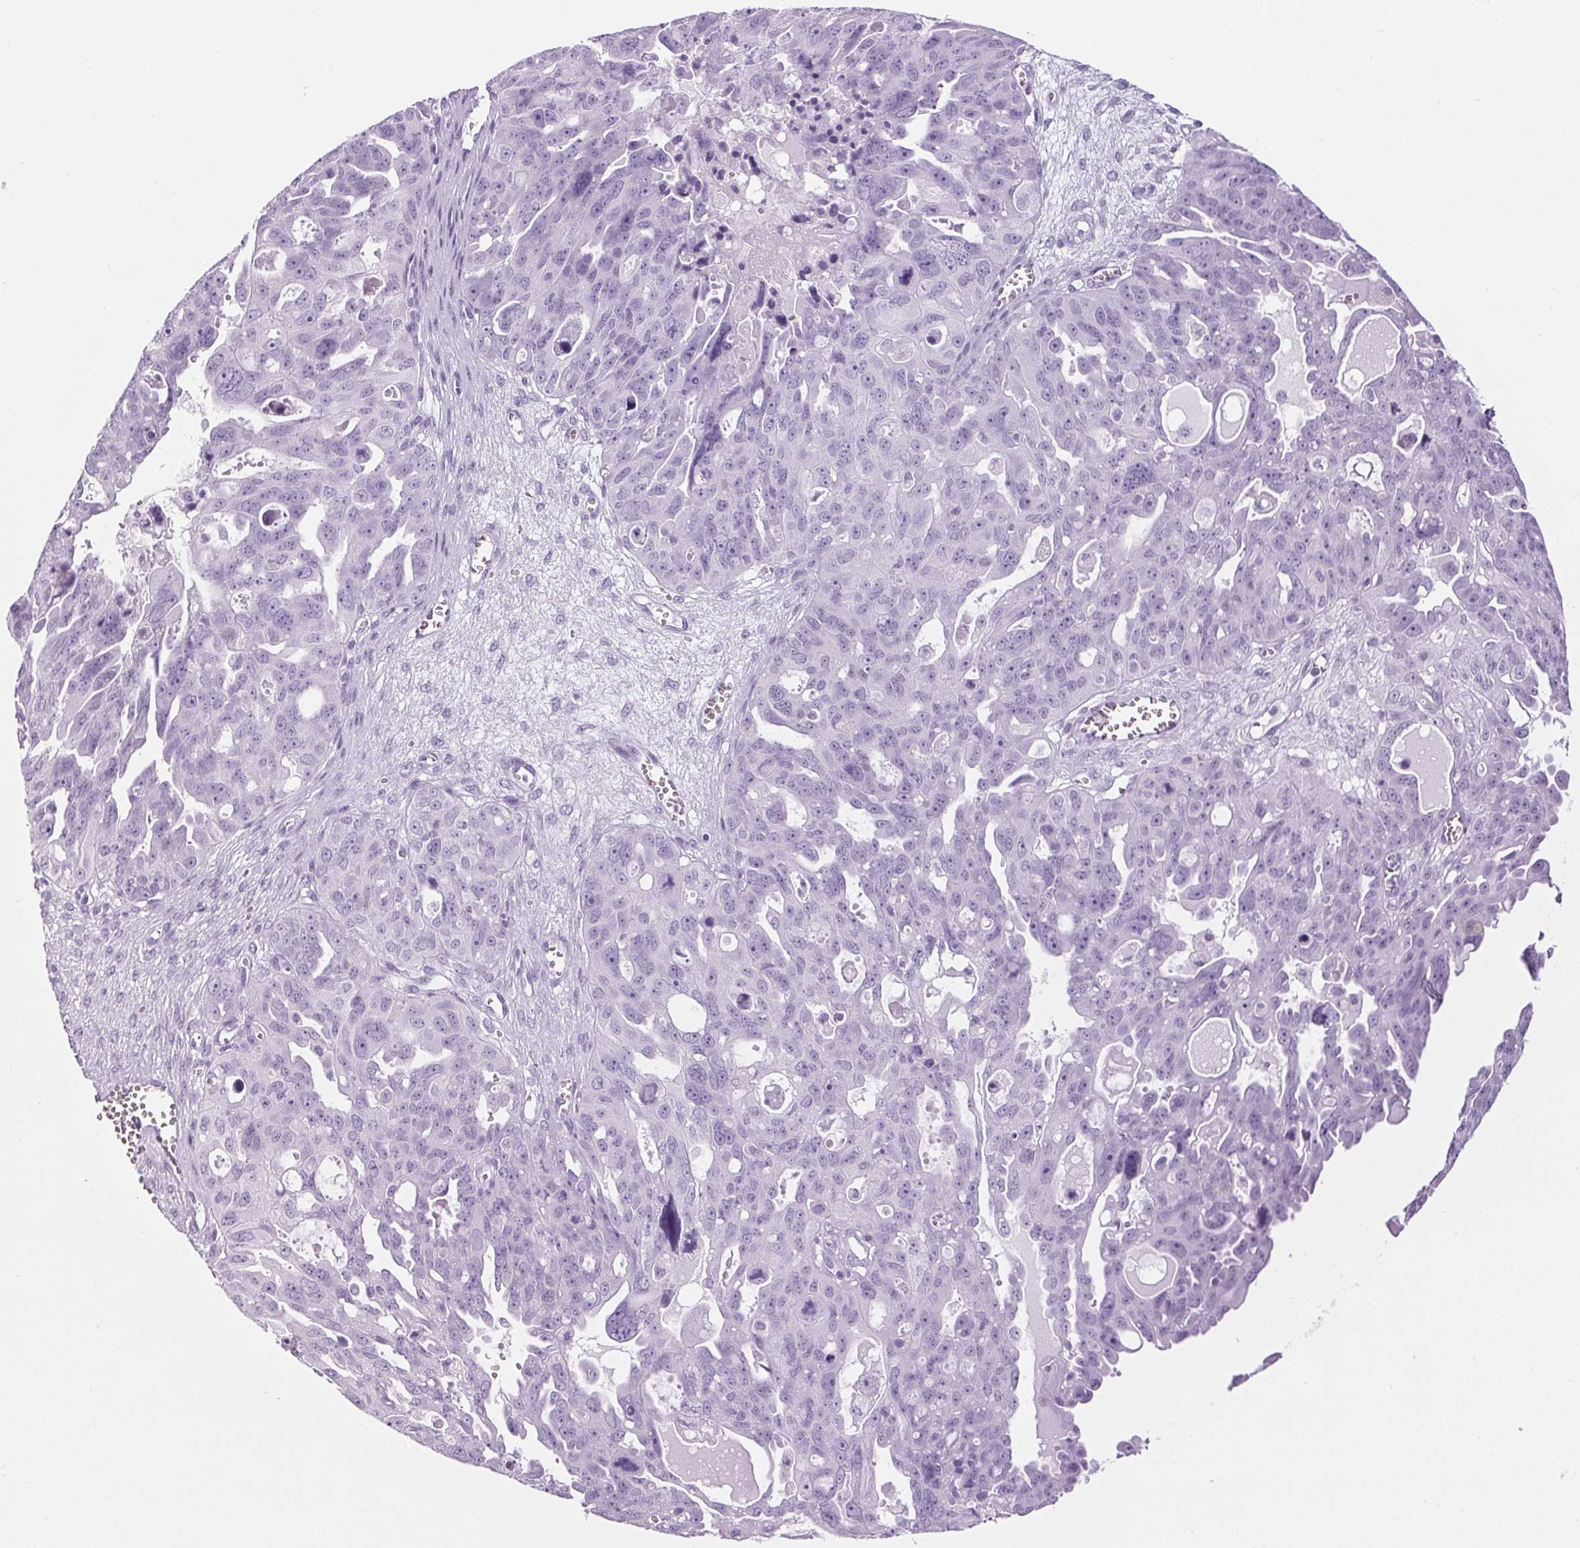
{"staining": {"intensity": "negative", "quantity": "none", "location": "none"}, "tissue": "ovarian cancer", "cell_type": "Tumor cells", "image_type": "cancer", "snomed": [{"axis": "morphology", "description": "Carcinoma, endometroid"}, {"axis": "topography", "description": "Ovary"}], "caption": "There is no significant staining in tumor cells of endometroid carcinoma (ovarian).", "gene": "PPP1R1A", "patient": {"sex": "female", "age": 70}}